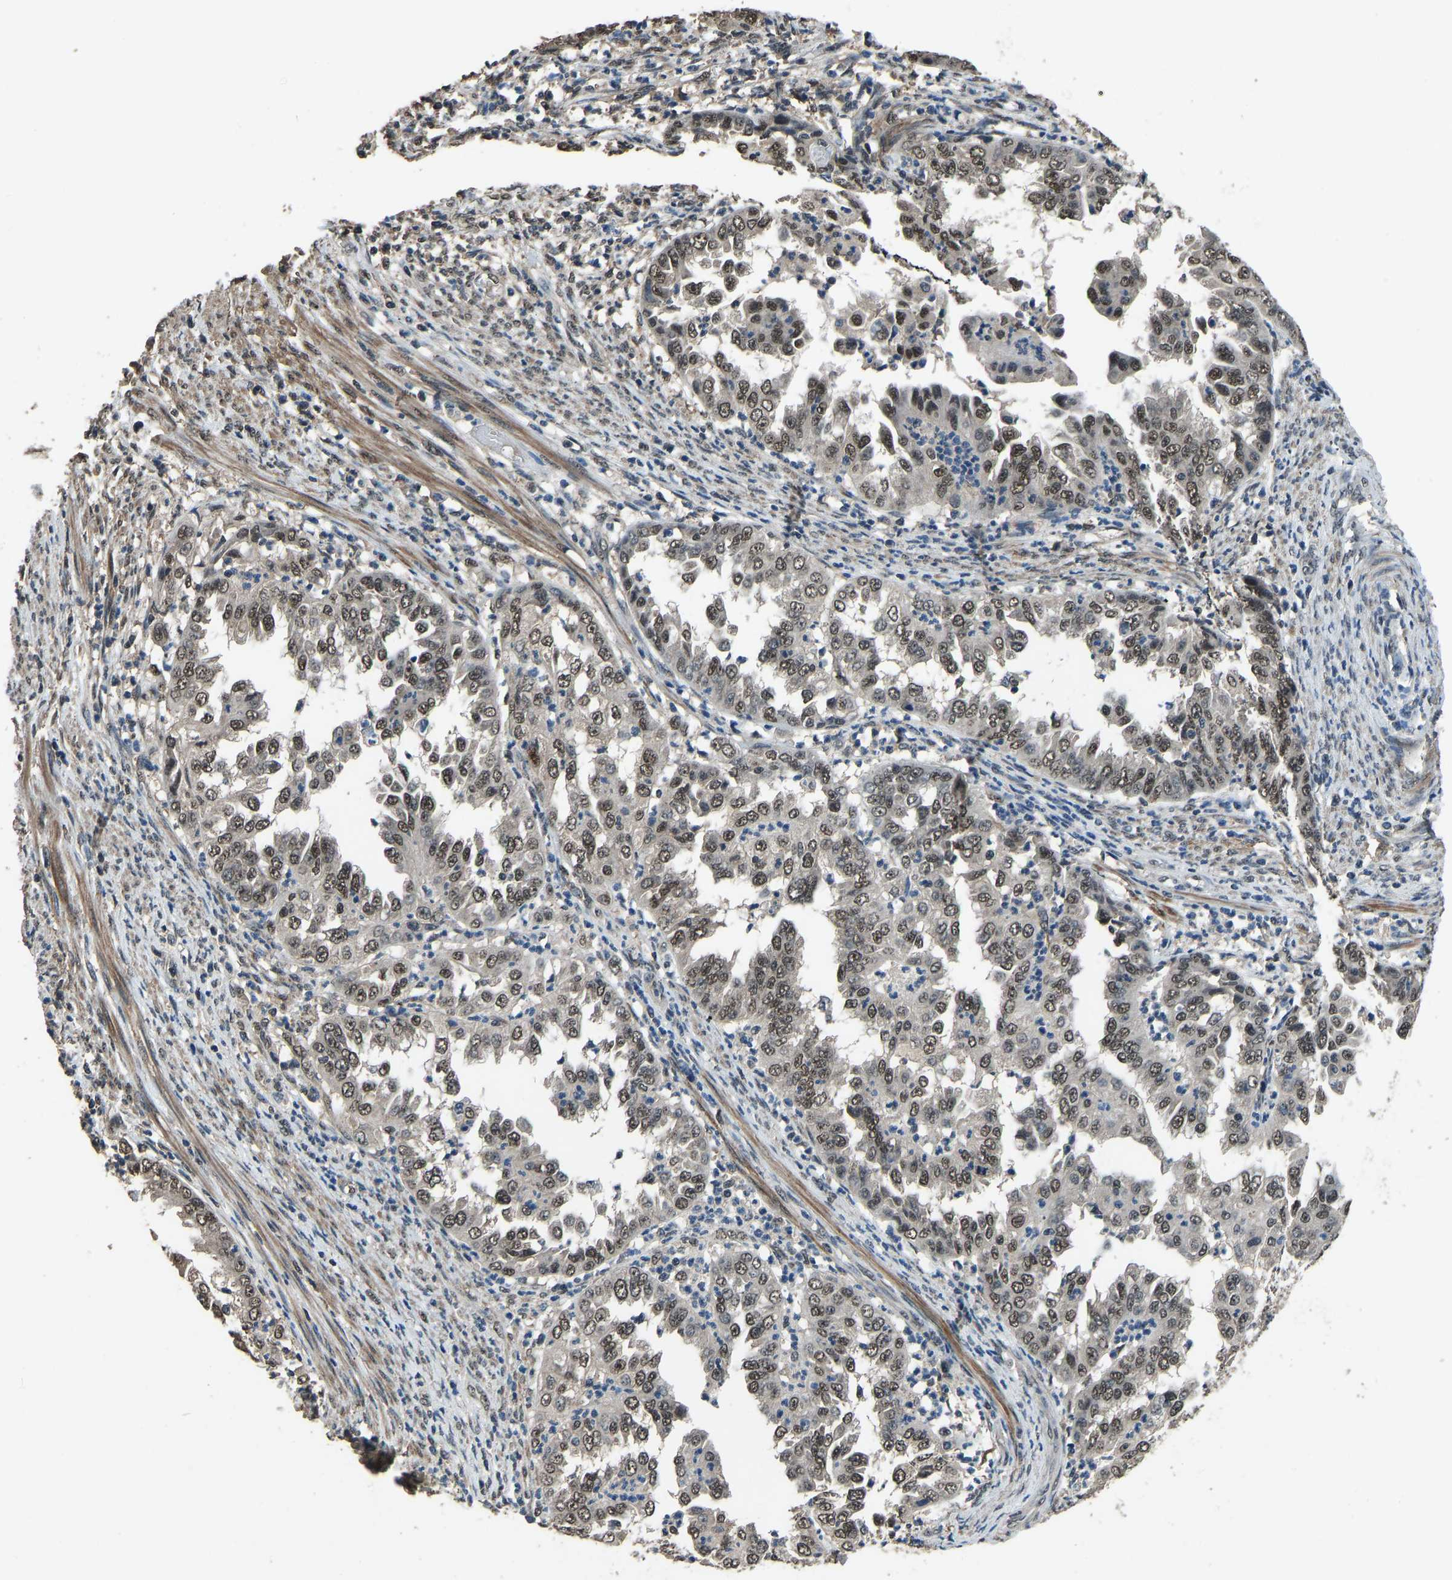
{"staining": {"intensity": "moderate", "quantity": ">75%", "location": "nuclear"}, "tissue": "endometrial cancer", "cell_type": "Tumor cells", "image_type": "cancer", "snomed": [{"axis": "morphology", "description": "Adenocarcinoma, NOS"}, {"axis": "topography", "description": "Endometrium"}], "caption": "The photomicrograph shows a brown stain indicating the presence of a protein in the nuclear of tumor cells in adenocarcinoma (endometrial).", "gene": "TOX4", "patient": {"sex": "female", "age": 85}}